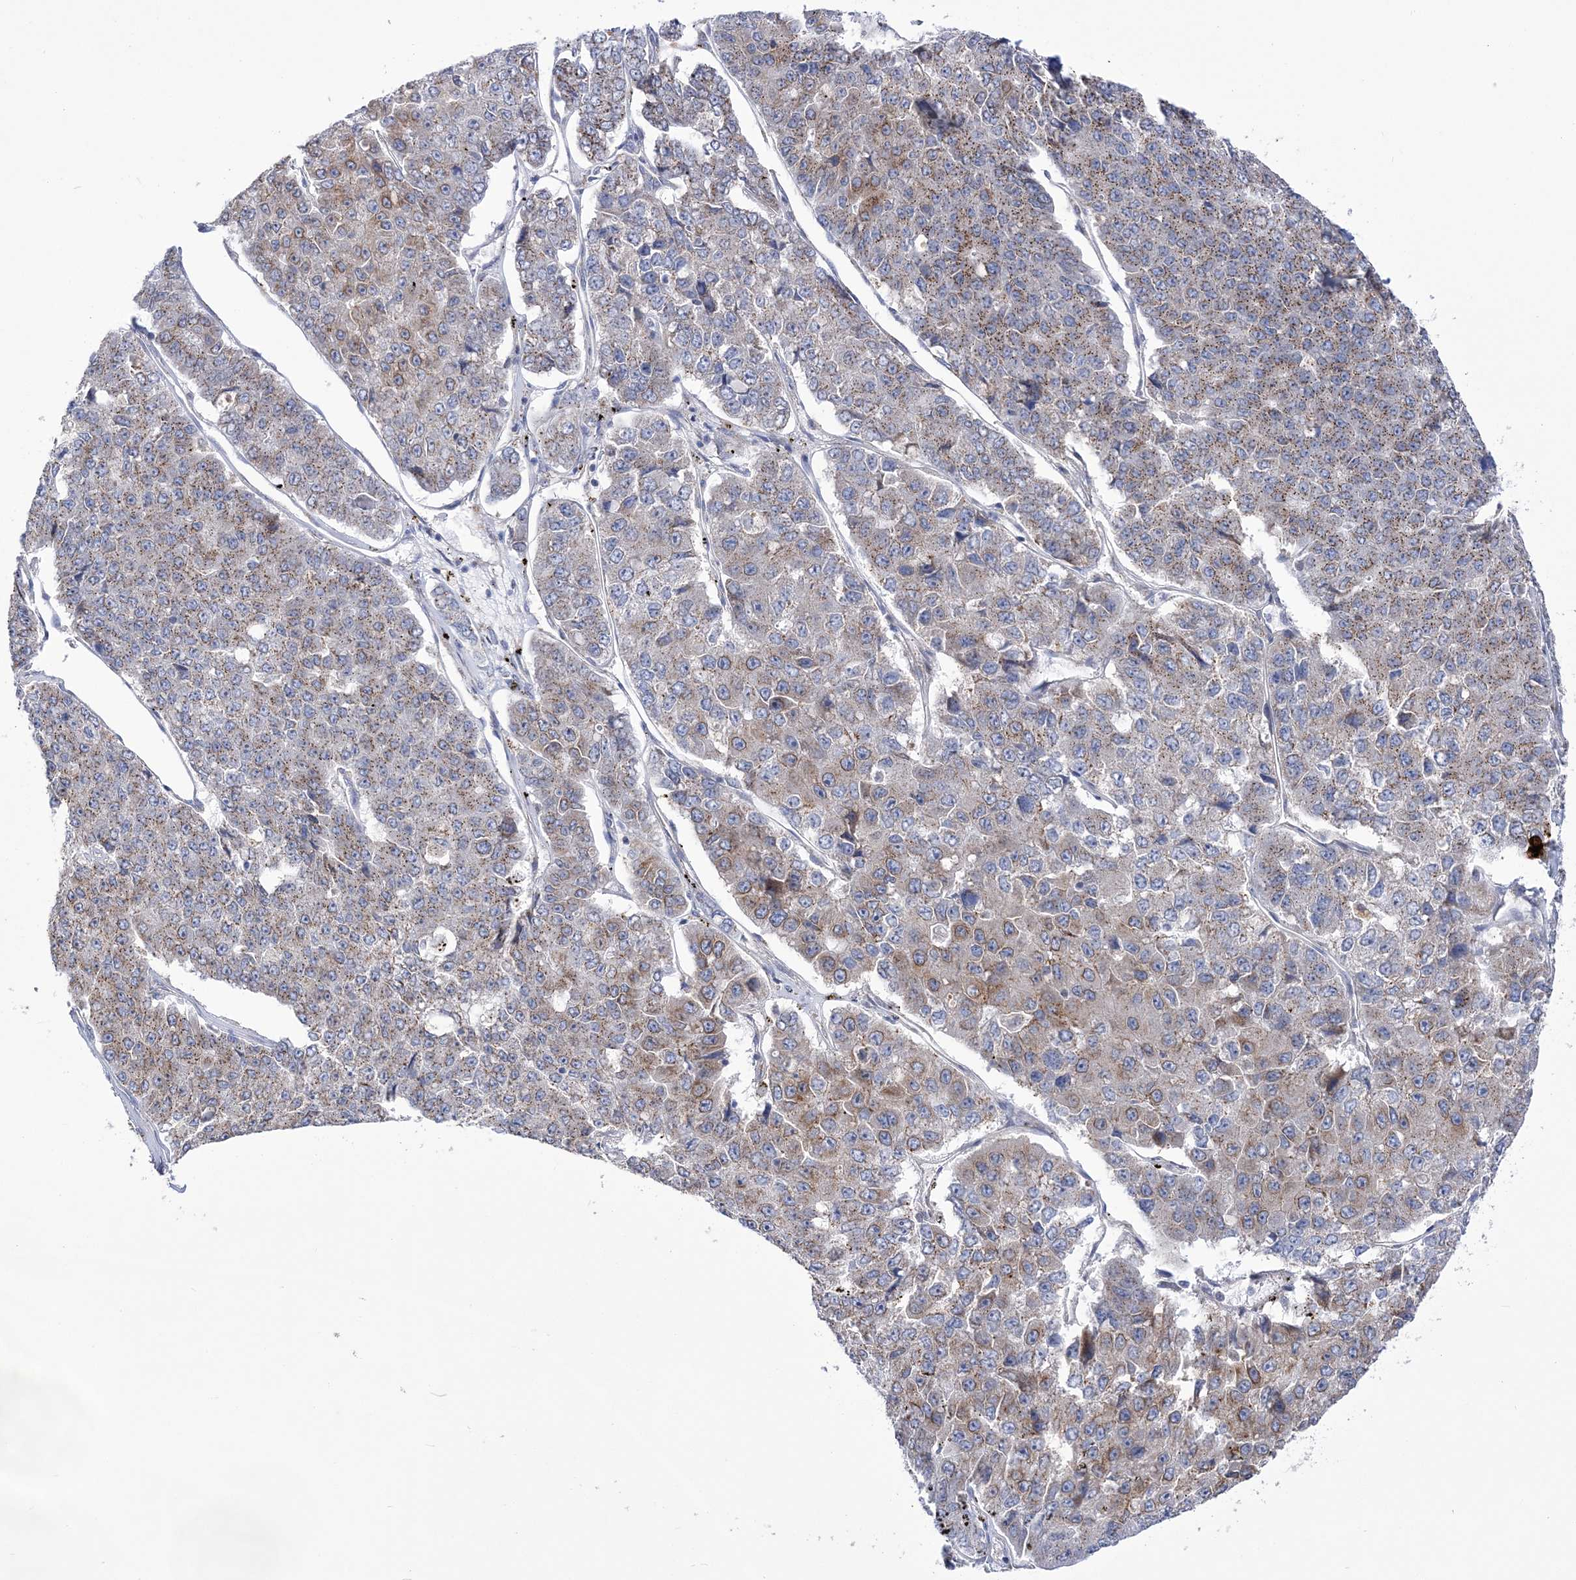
{"staining": {"intensity": "moderate", "quantity": "25%-75%", "location": "cytoplasmic/membranous"}, "tissue": "pancreatic cancer", "cell_type": "Tumor cells", "image_type": "cancer", "snomed": [{"axis": "morphology", "description": "Adenocarcinoma, NOS"}, {"axis": "topography", "description": "Pancreas"}], "caption": "This photomicrograph exhibits immunohistochemistry (IHC) staining of adenocarcinoma (pancreatic), with medium moderate cytoplasmic/membranous positivity in about 25%-75% of tumor cells.", "gene": "COPB2", "patient": {"sex": "male", "age": 50}}